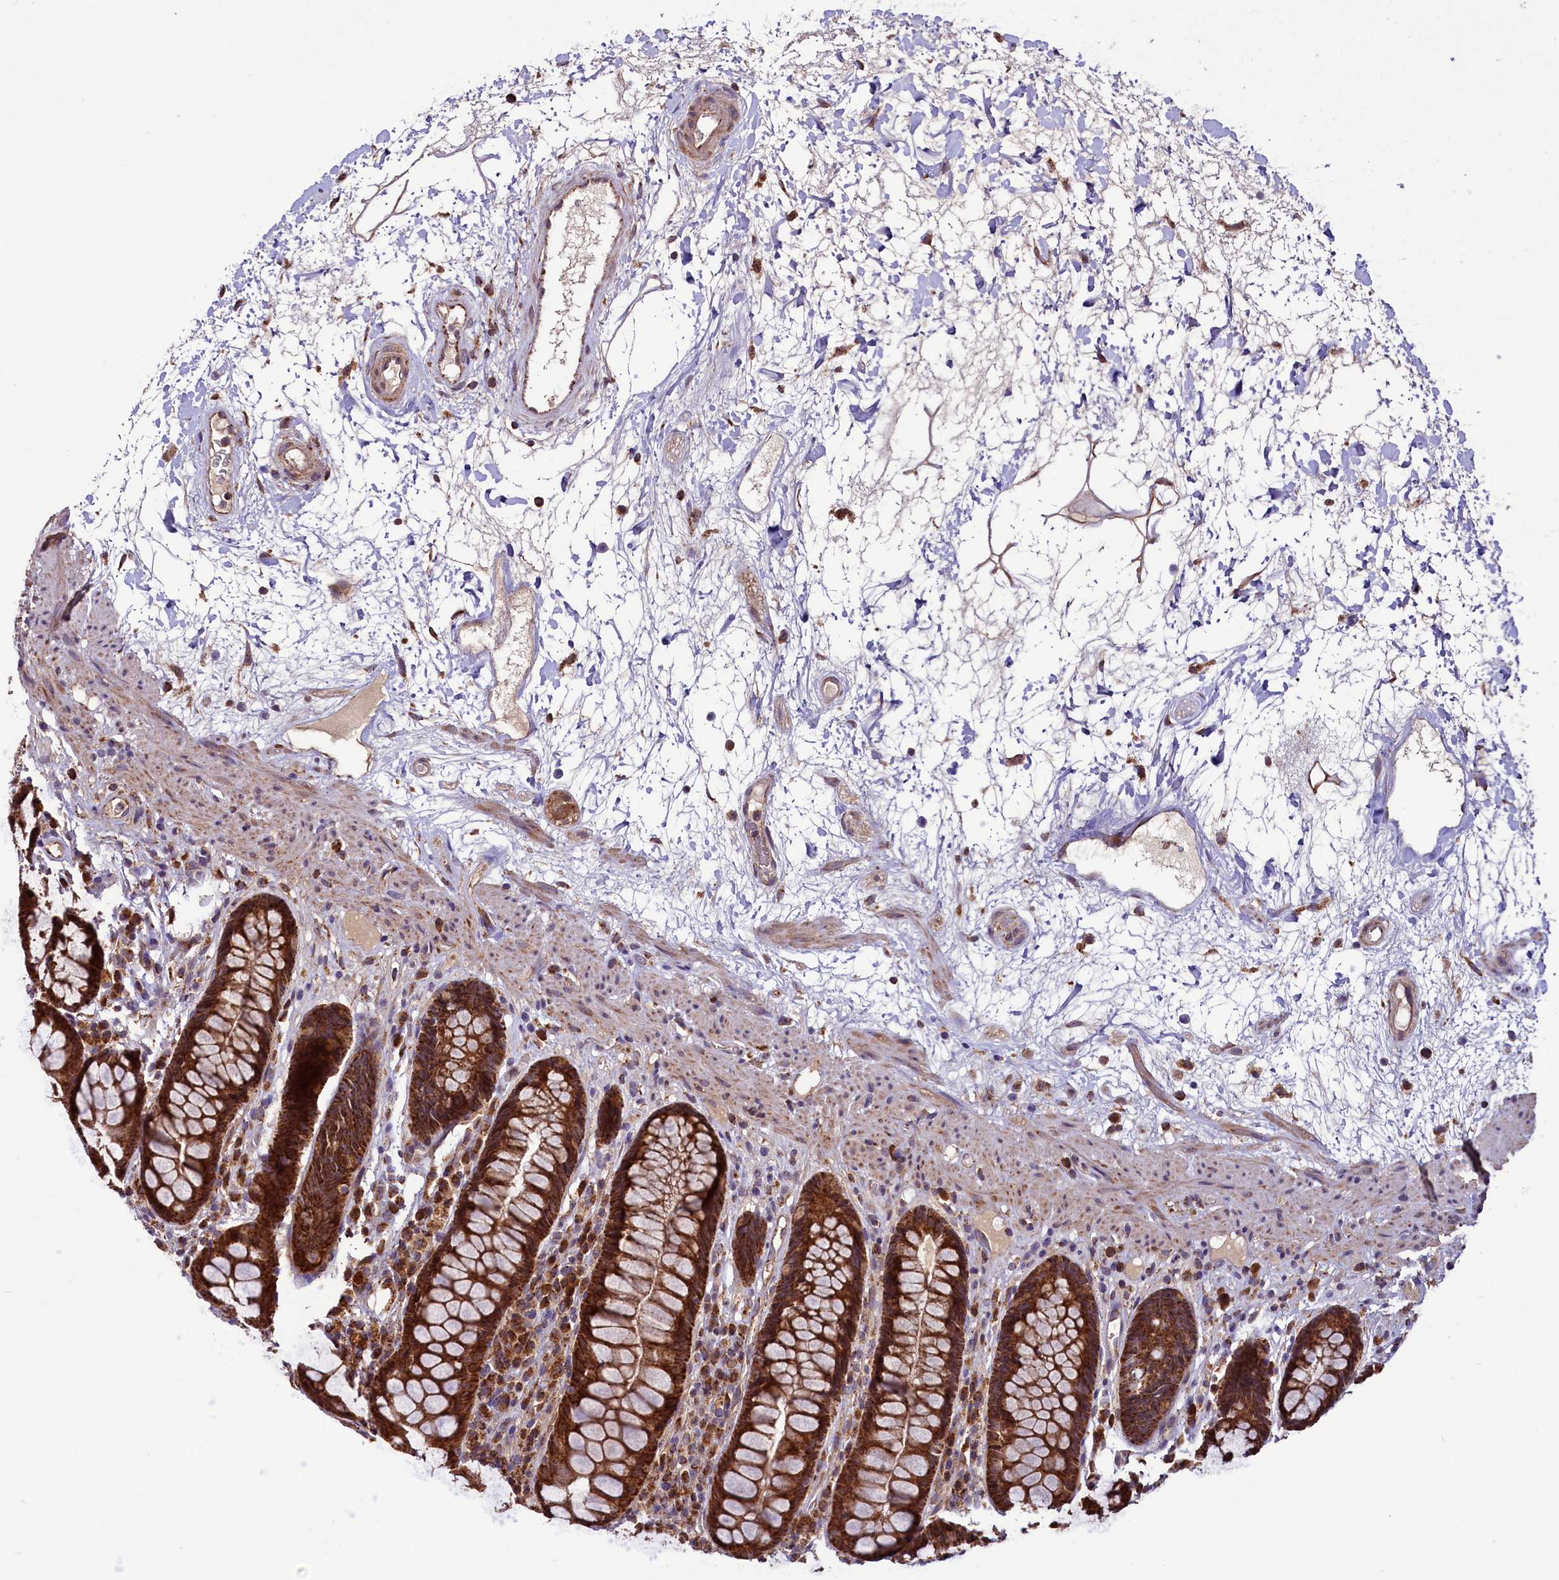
{"staining": {"intensity": "strong", "quantity": ">75%", "location": "cytoplasmic/membranous"}, "tissue": "rectum", "cell_type": "Glandular cells", "image_type": "normal", "snomed": [{"axis": "morphology", "description": "Normal tissue, NOS"}, {"axis": "topography", "description": "Rectum"}], "caption": "Approximately >75% of glandular cells in benign rectum demonstrate strong cytoplasmic/membranous protein expression as visualized by brown immunohistochemical staining.", "gene": "STARD5", "patient": {"sex": "male", "age": 64}}